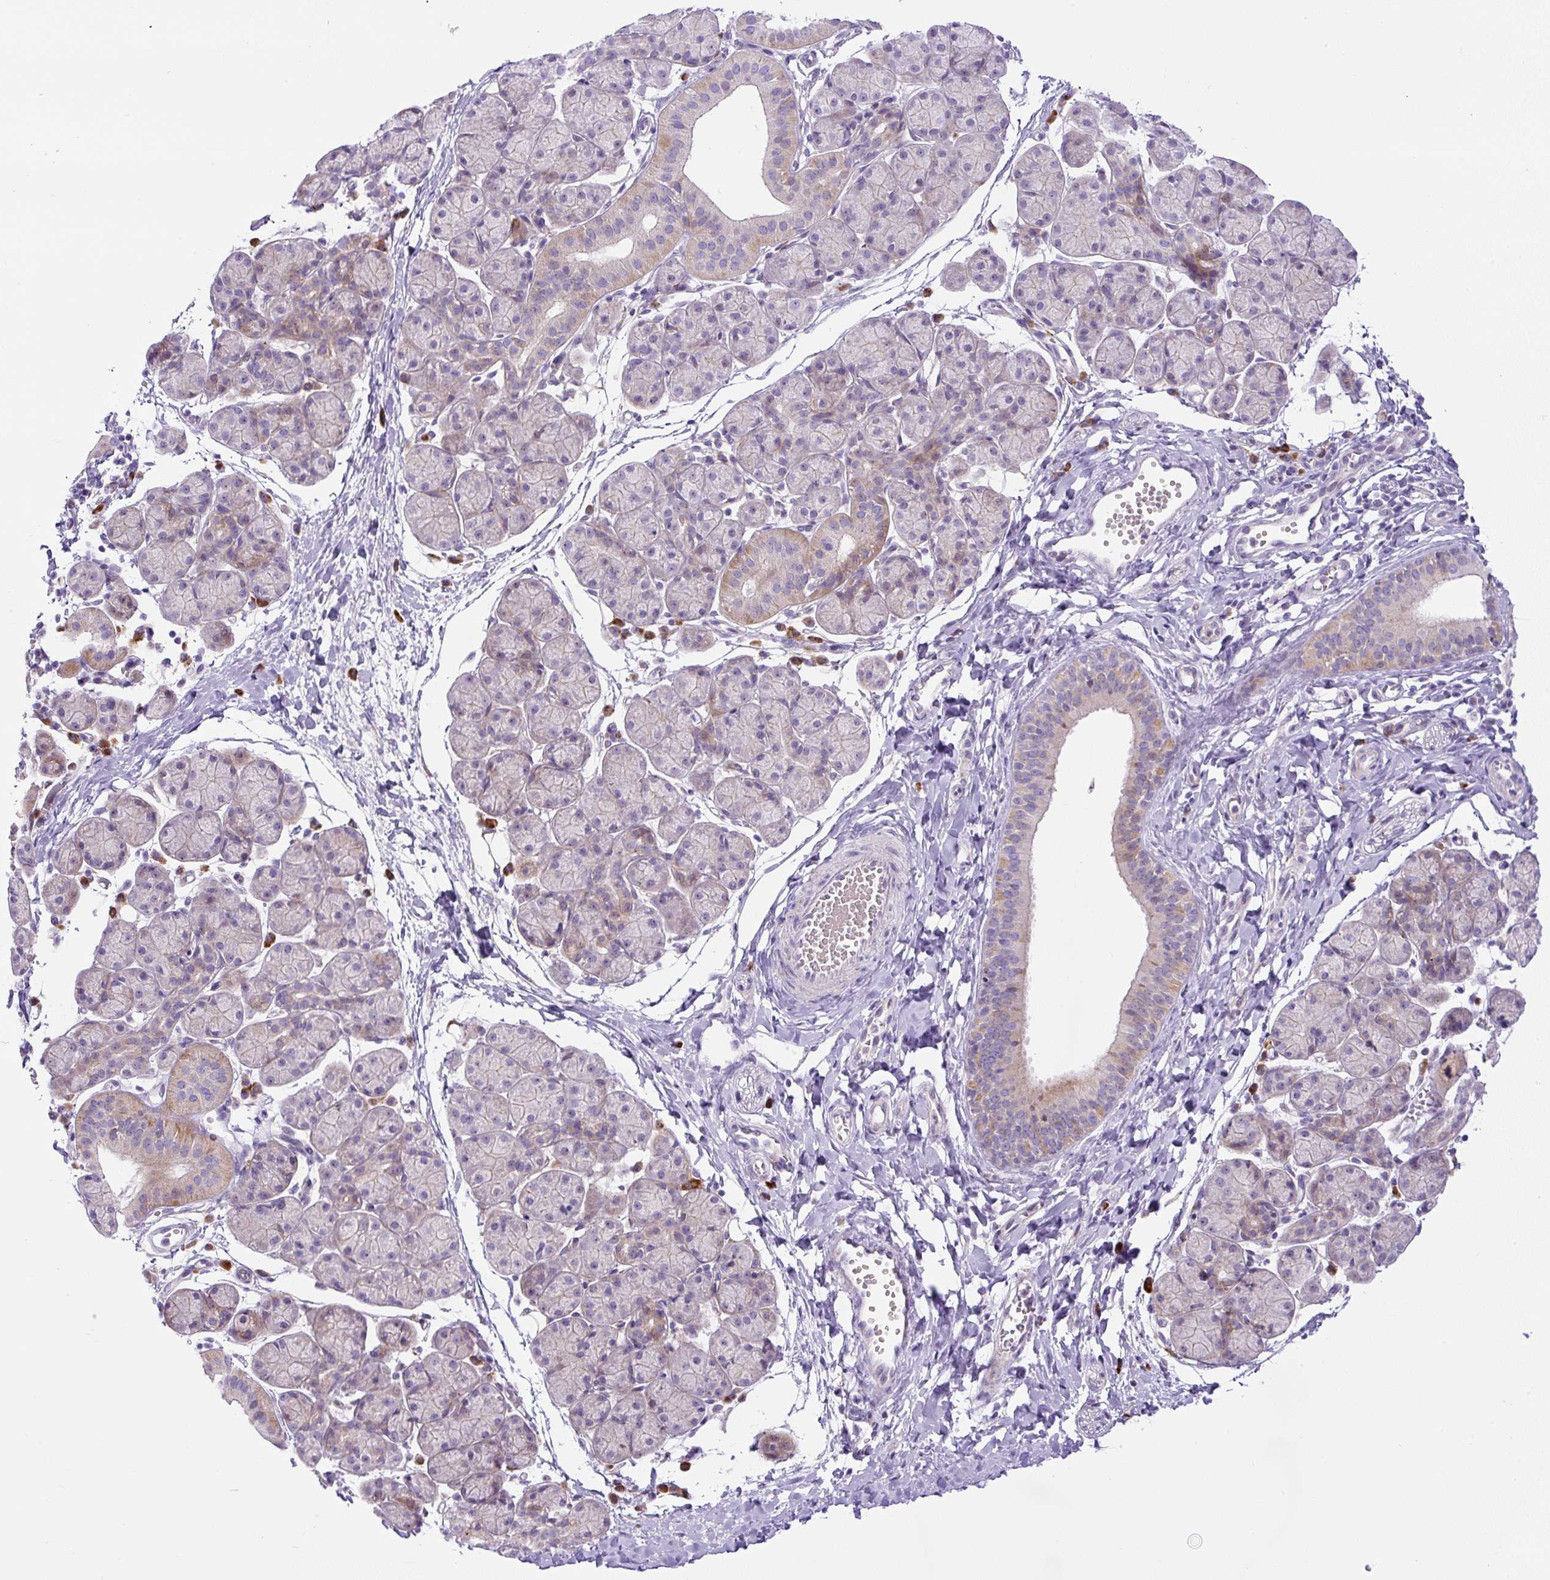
{"staining": {"intensity": "moderate", "quantity": "<25%", "location": "cytoplasmic/membranous"}, "tissue": "salivary gland", "cell_type": "Glandular cells", "image_type": "normal", "snomed": [{"axis": "morphology", "description": "Normal tissue, NOS"}, {"axis": "morphology", "description": "Inflammation, NOS"}, {"axis": "topography", "description": "Lymph node"}, {"axis": "topography", "description": "Salivary gland"}], "caption": "Salivary gland stained with a brown dye shows moderate cytoplasmic/membranous positive positivity in approximately <25% of glandular cells.", "gene": "ZNF596", "patient": {"sex": "male", "age": 3}}